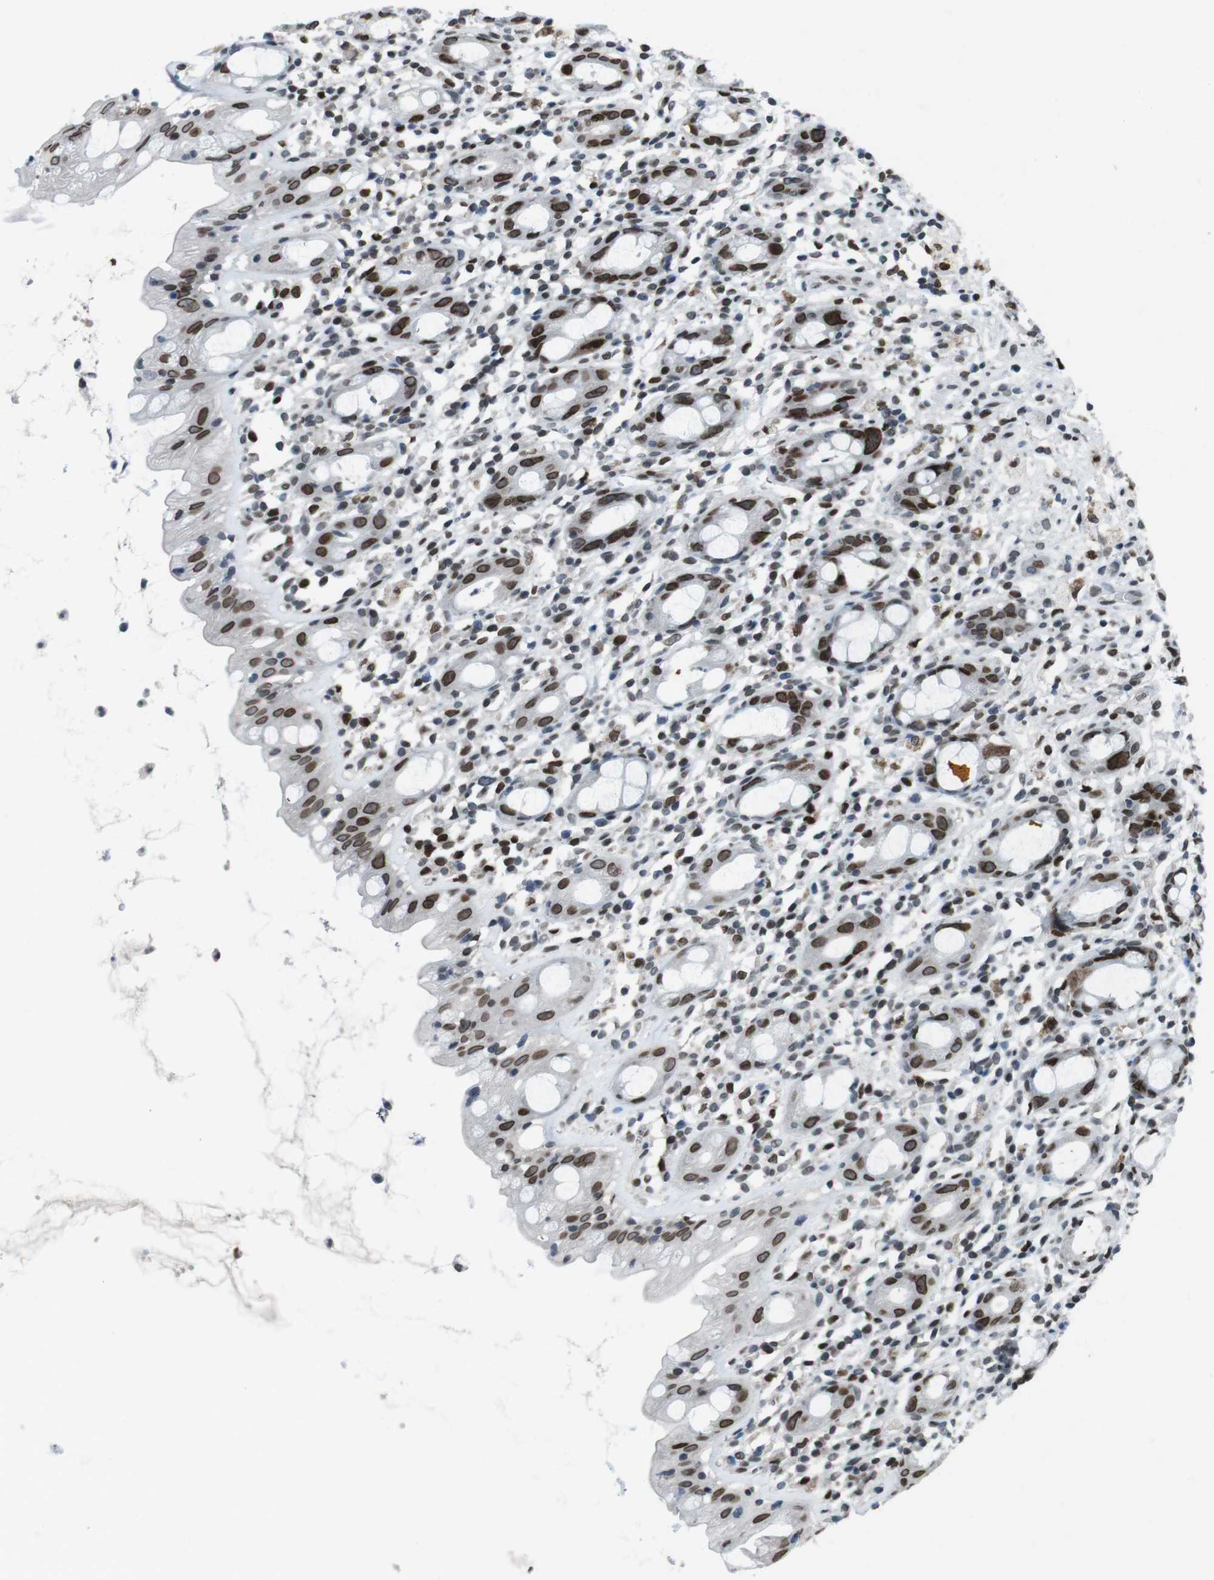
{"staining": {"intensity": "strong", "quantity": ">75%", "location": "cytoplasmic/membranous,nuclear"}, "tissue": "rectum", "cell_type": "Glandular cells", "image_type": "normal", "snomed": [{"axis": "morphology", "description": "Normal tissue, NOS"}, {"axis": "topography", "description": "Rectum"}], "caption": "Brown immunohistochemical staining in normal human rectum reveals strong cytoplasmic/membranous,nuclear expression in about >75% of glandular cells.", "gene": "MAD1L1", "patient": {"sex": "male", "age": 44}}